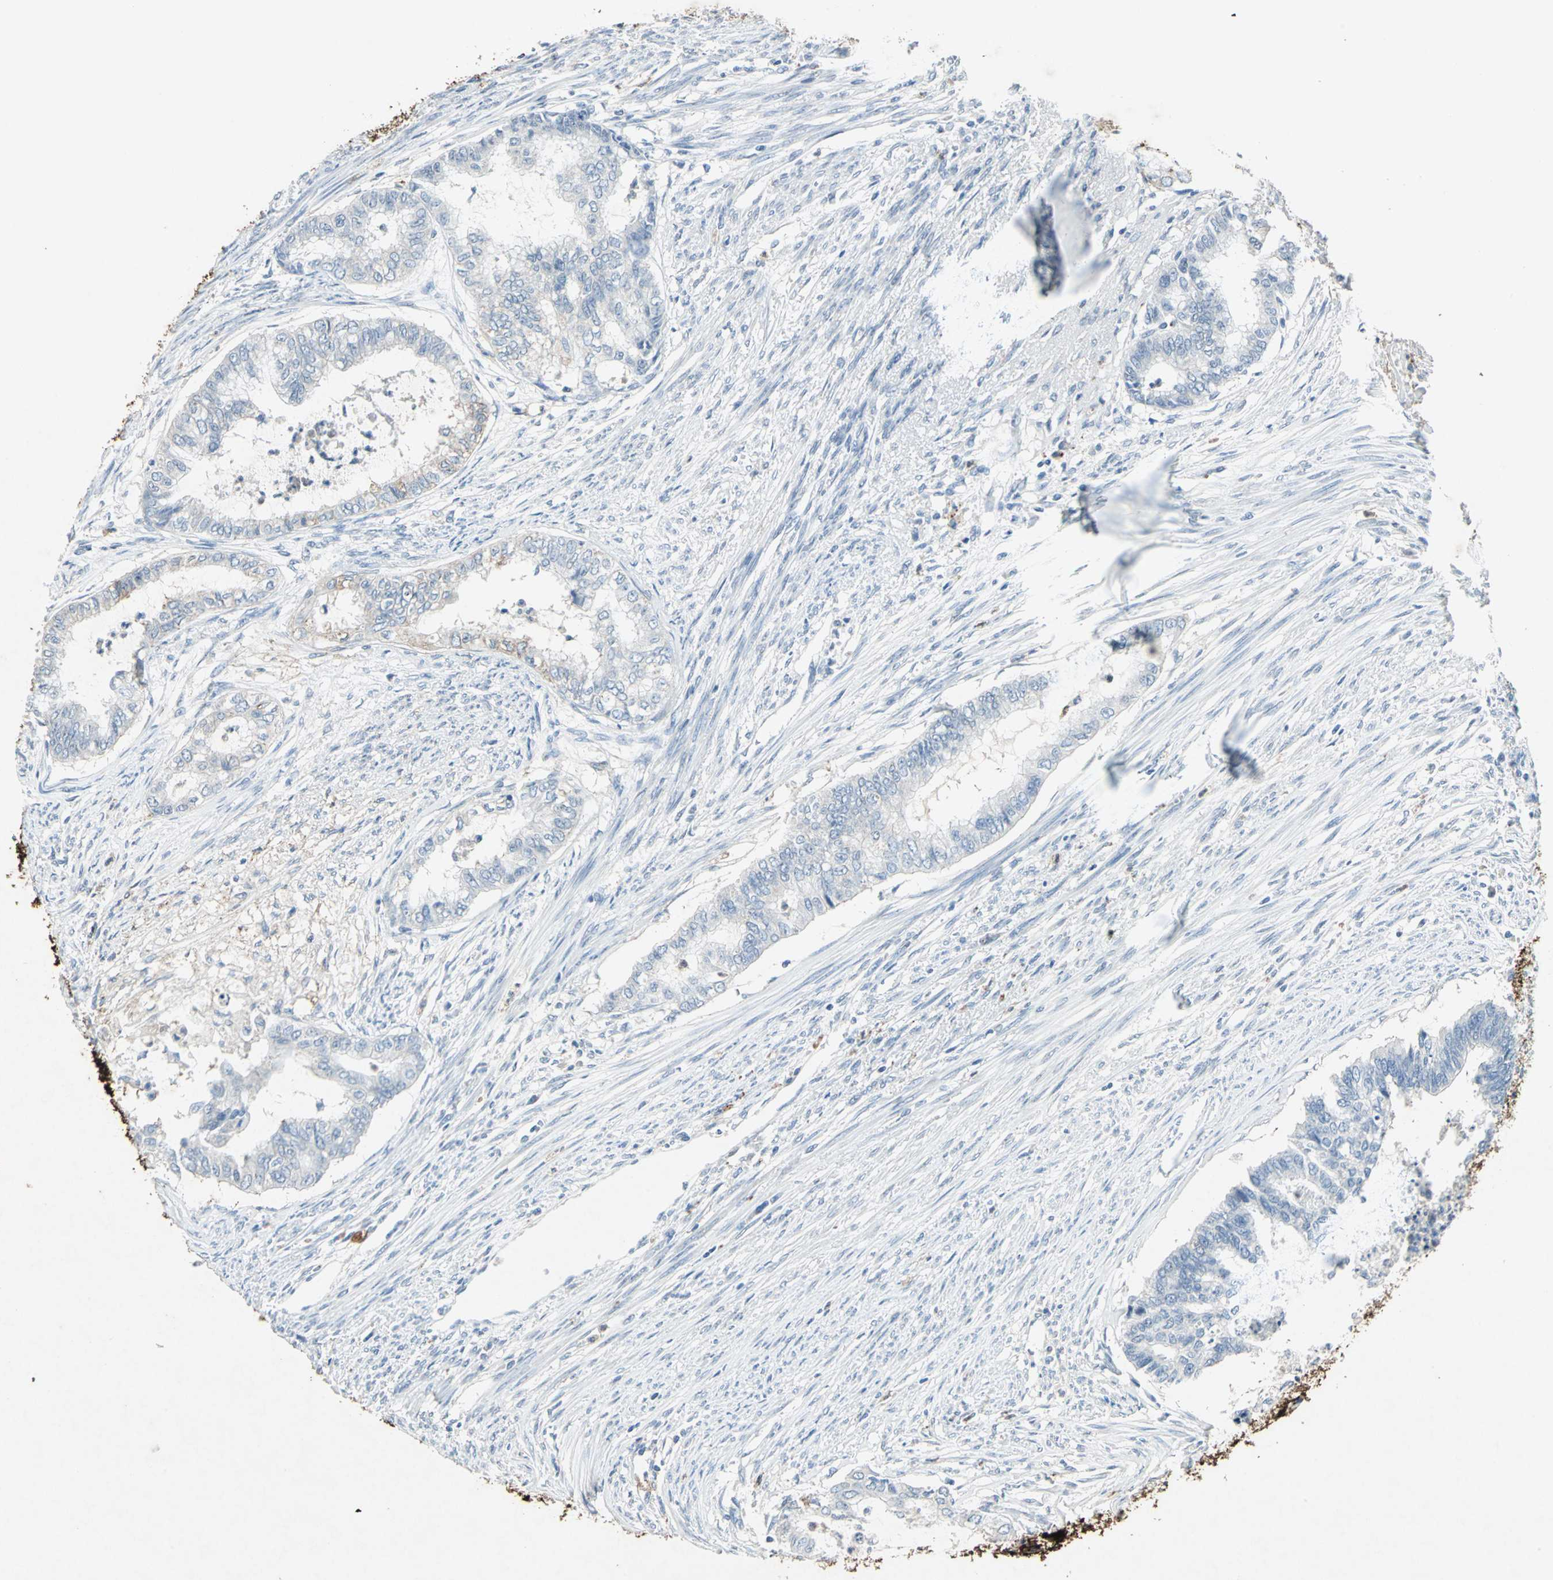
{"staining": {"intensity": "weak", "quantity": "<25%", "location": "cytoplasmic/membranous"}, "tissue": "endometrial cancer", "cell_type": "Tumor cells", "image_type": "cancer", "snomed": [{"axis": "morphology", "description": "Adenocarcinoma, NOS"}, {"axis": "topography", "description": "Endometrium"}], "caption": "Image shows no protein expression in tumor cells of endometrial cancer (adenocarcinoma) tissue.", "gene": "CAMK2B", "patient": {"sex": "female", "age": 79}}